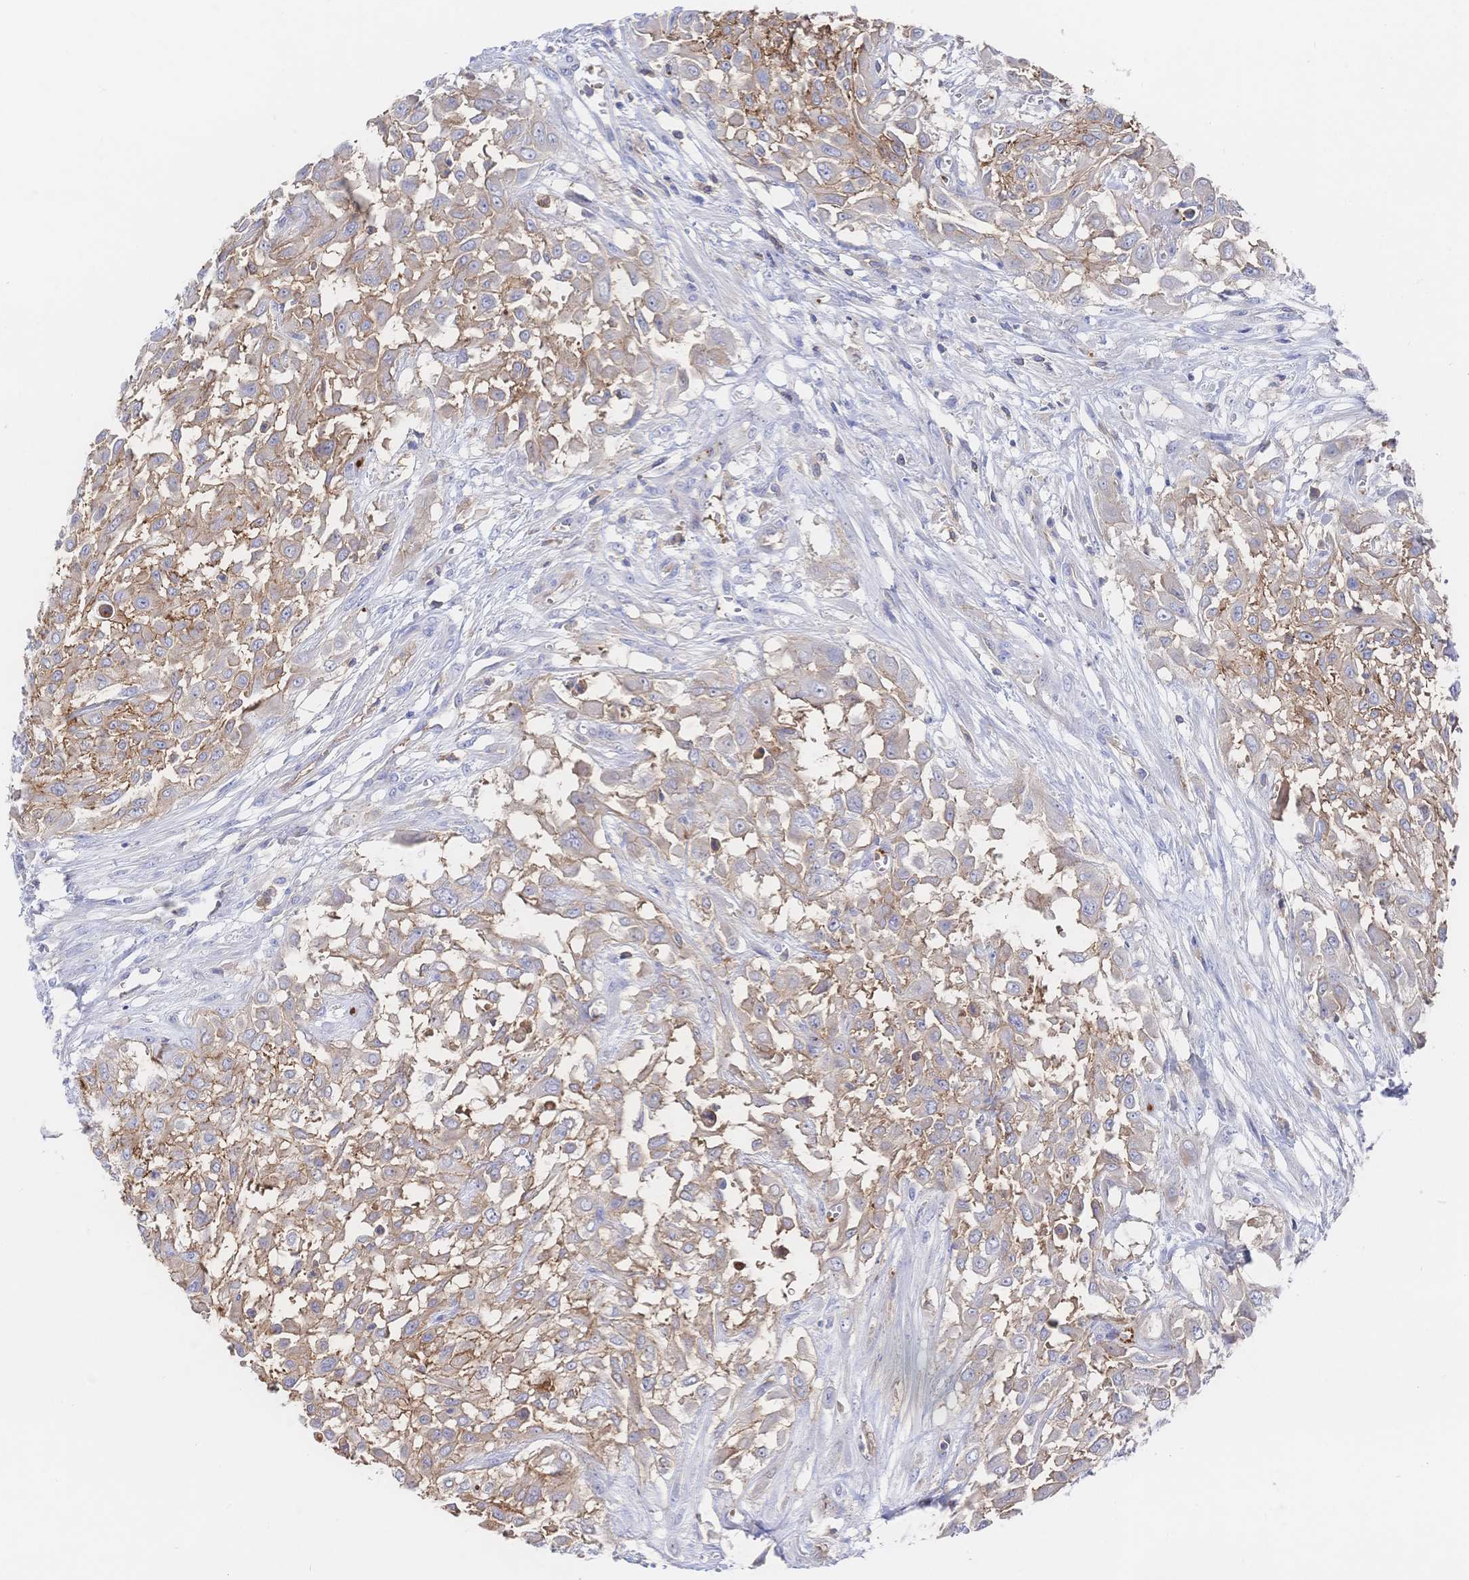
{"staining": {"intensity": "moderate", "quantity": ">75%", "location": "cytoplasmic/membranous"}, "tissue": "urothelial cancer", "cell_type": "Tumor cells", "image_type": "cancer", "snomed": [{"axis": "morphology", "description": "Urothelial carcinoma, High grade"}, {"axis": "topography", "description": "Urinary bladder"}], "caption": "Protein positivity by immunohistochemistry (IHC) shows moderate cytoplasmic/membranous expression in about >75% of tumor cells in high-grade urothelial carcinoma. (Brightfield microscopy of DAB IHC at high magnification).", "gene": "F11R", "patient": {"sex": "male", "age": 57}}